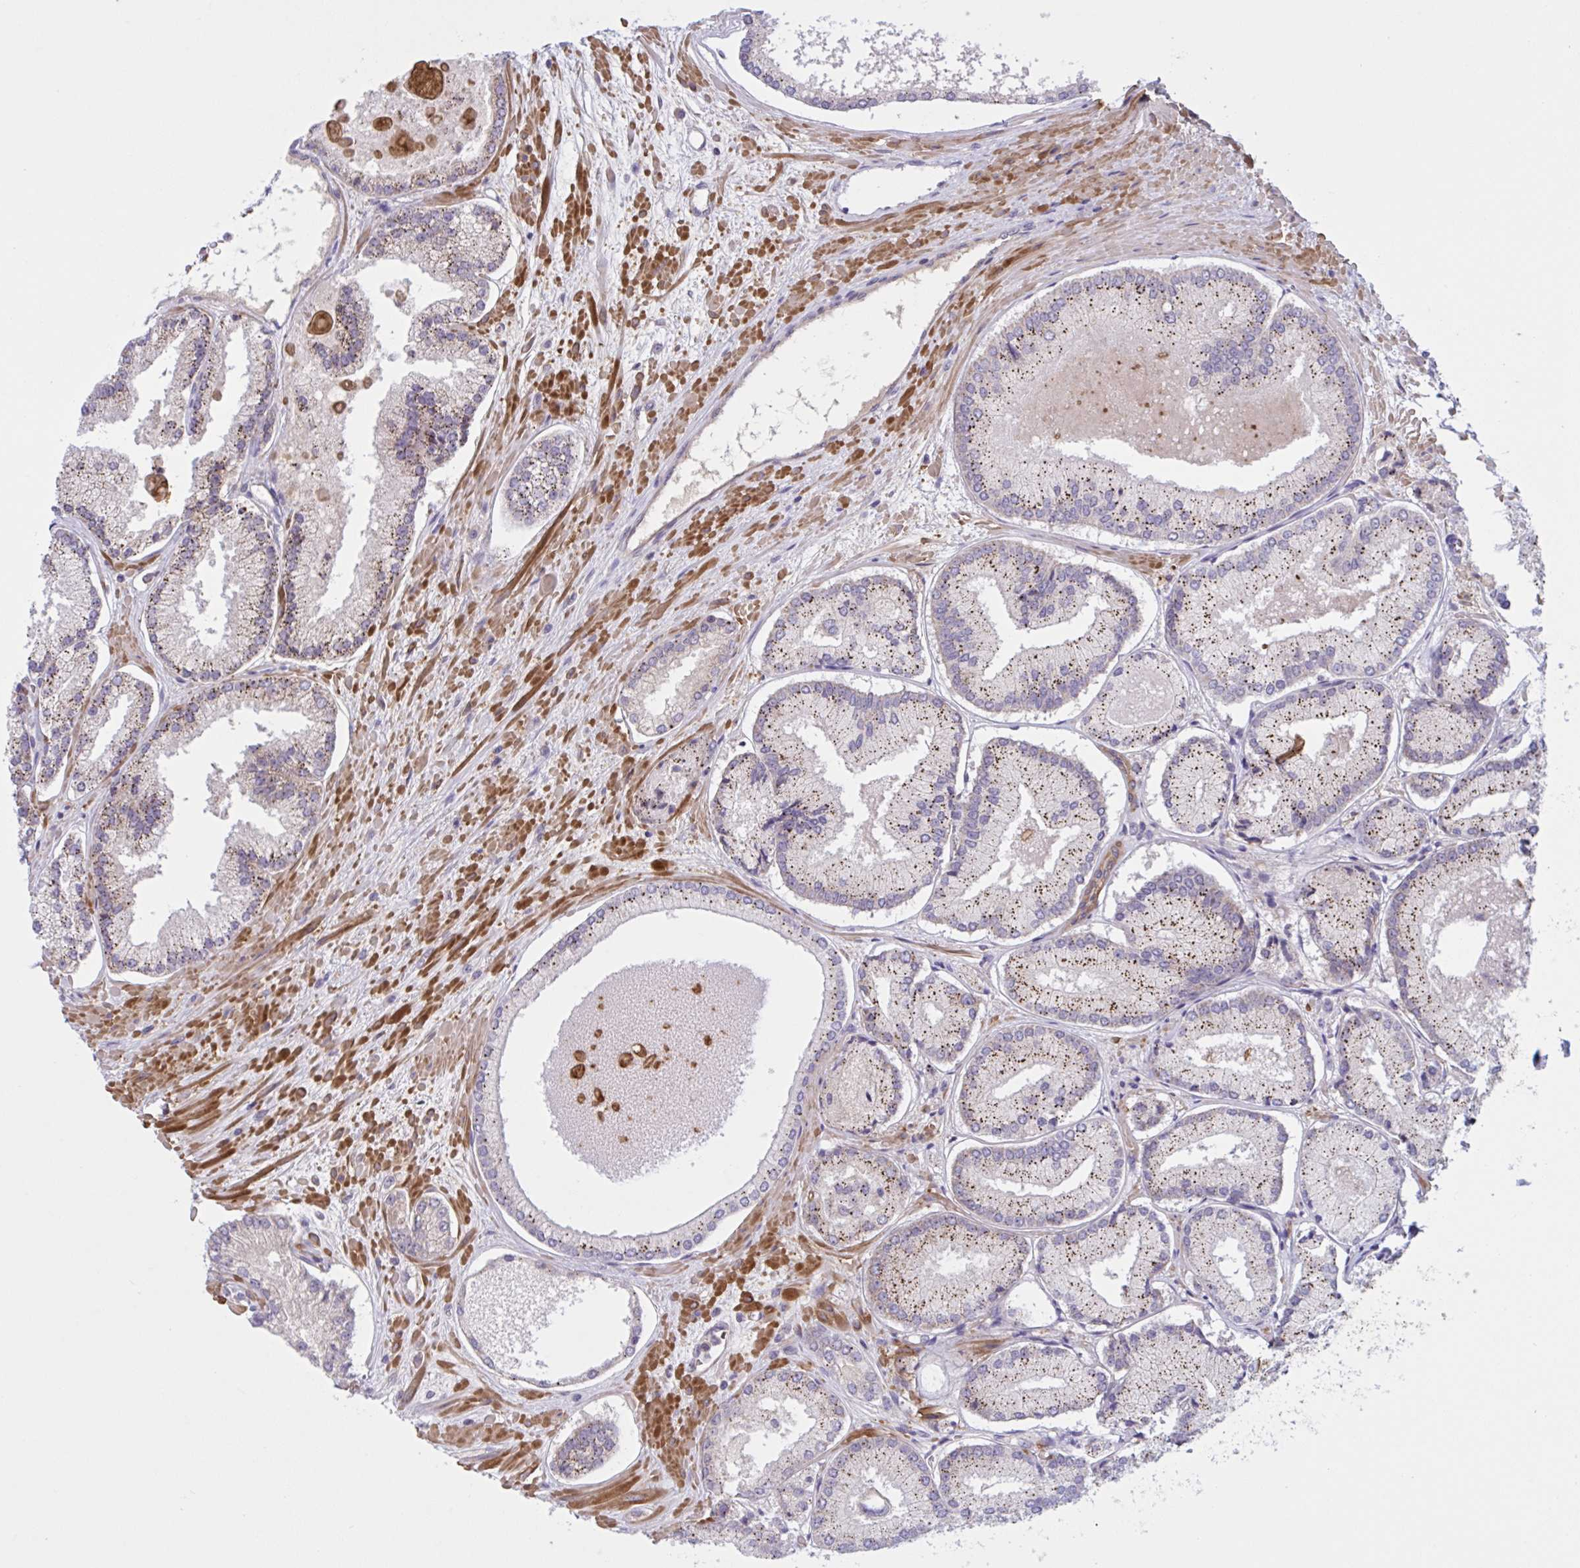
{"staining": {"intensity": "moderate", "quantity": "25%-75%", "location": "cytoplasmic/membranous"}, "tissue": "prostate cancer", "cell_type": "Tumor cells", "image_type": "cancer", "snomed": [{"axis": "morphology", "description": "Adenocarcinoma, High grade"}, {"axis": "topography", "description": "Prostate"}], "caption": "An IHC photomicrograph of tumor tissue is shown. Protein staining in brown labels moderate cytoplasmic/membranous positivity in prostate cancer within tumor cells.", "gene": "WNT9B", "patient": {"sex": "male", "age": 73}}